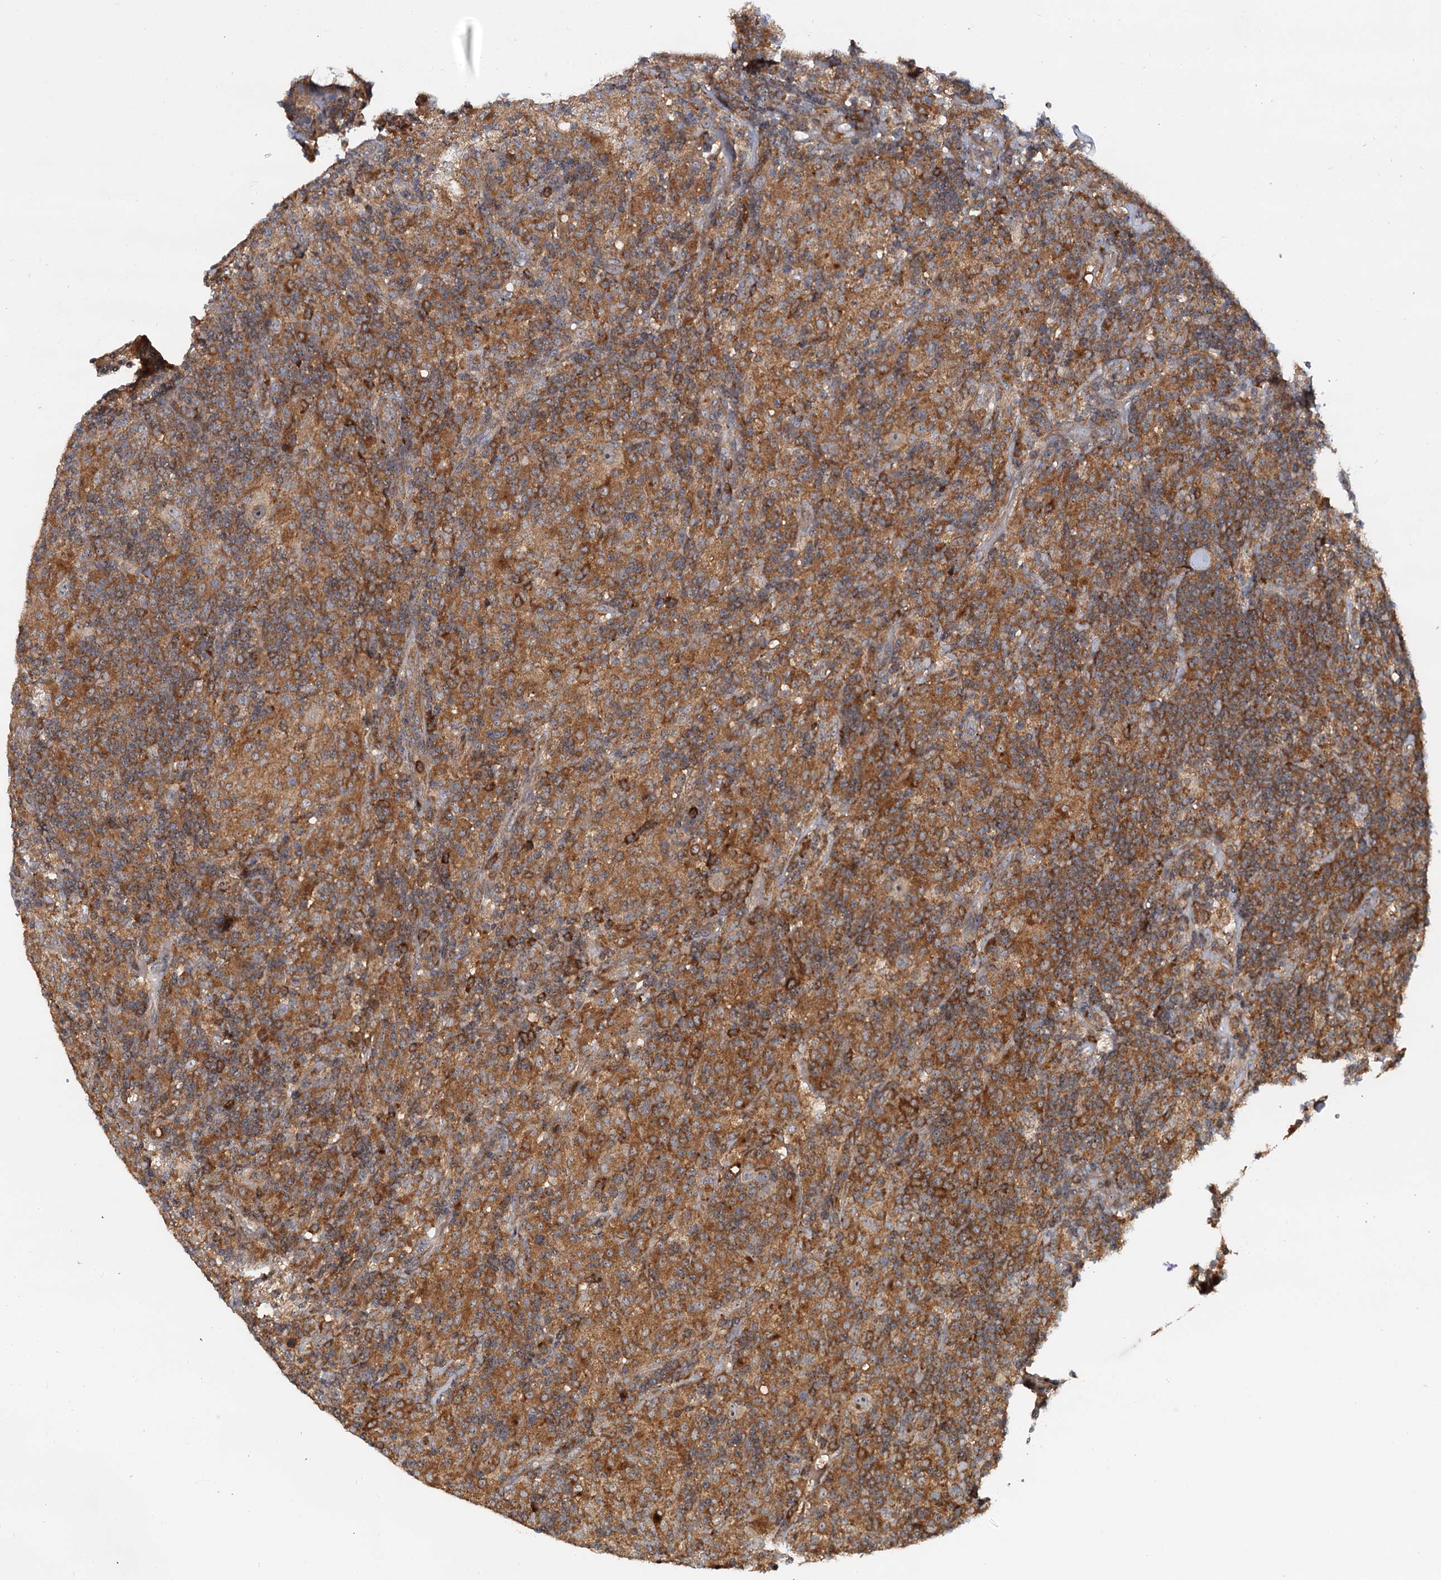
{"staining": {"intensity": "weak", "quantity": "<25%", "location": "cytoplasmic/membranous,nuclear"}, "tissue": "lymphoma", "cell_type": "Tumor cells", "image_type": "cancer", "snomed": [{"axis": "morphology", "description": "Hodgkin's disease, NOS"}, {"axis": "topography", "description": "Lymph node"}], "caption": "DAB (3,3'-diaminobenzidine) immunohistochemical staining of Hodgkin's disease shows no significant positivity in tumor cells.", "gene": "TOLLIP", "patient": {"sex": "male", "age": 70}}